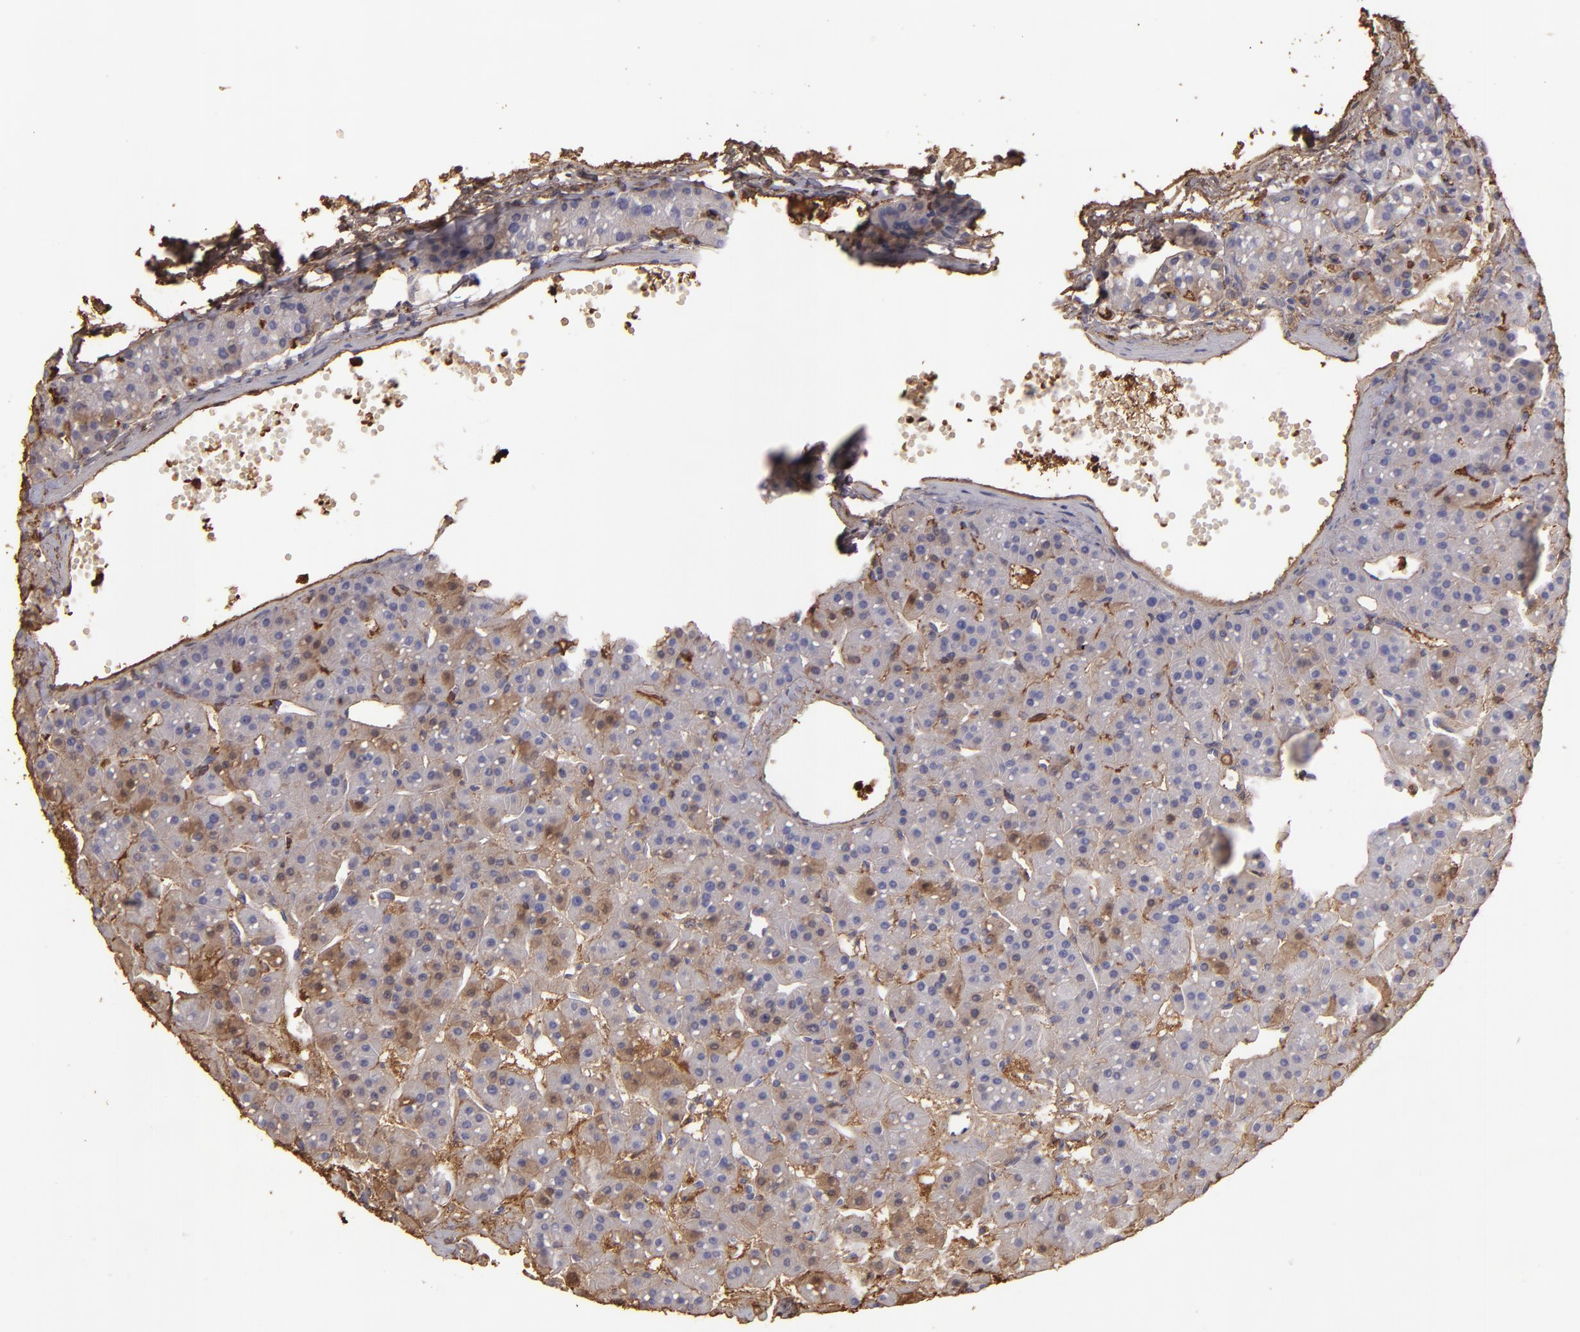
{"staining": {"intensity": "moderate", "quantity": "<25%", "location": "cytoplasmic/membranous"}, "tissue": "parathyroid gland", "cell_type": "Glandular cells", "image_type": "normal", "snomed": [{"axis": "morphology", "description": "Normal tissue, NOS"}, {"axis": "topography", "description": "Parathyroid gland"}], "caption": "IHC of benign human parathyroid gland demonstrates low levels of moderate cytoplasmic/membranous expression in approximately <25% of glandular cells.", "gene": "FGB", "patient": {"sex": "female", "age": 76}}